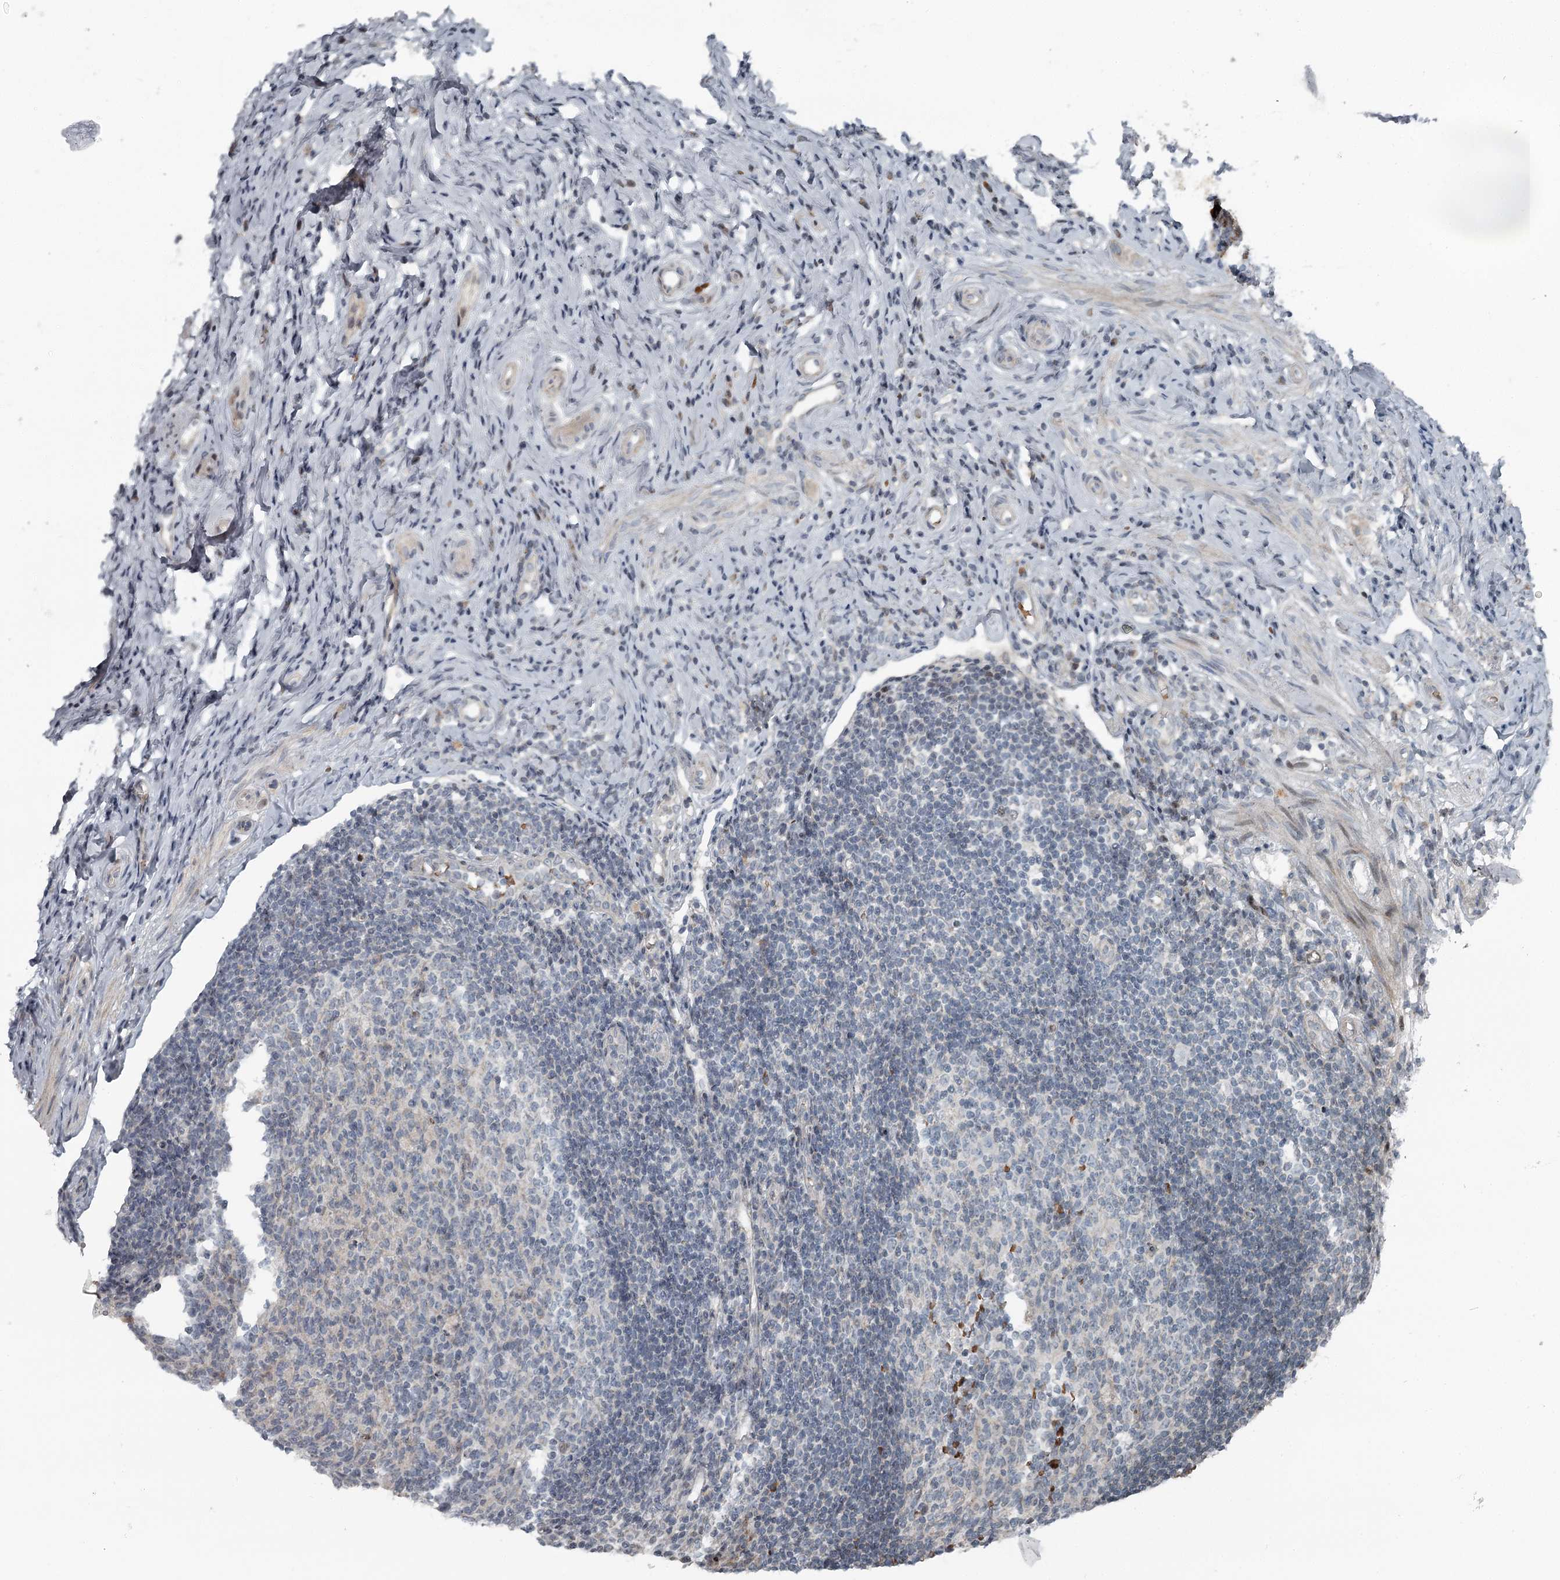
{"staining": {"intensity": "moderate", "quantity": ">75%", "location": "cytoplasmic/membranous"}, "tissue": "appendix", "cell_type": "Glandular cells", "image_type": "normal", "snomed": [{"axis": "morphology", "description": "Normal tissue, NOS"}, {"axis": "topography", "description": "Appendix"}], "caption": "Benign appendix shows moderate cytoplasmic/membranous staining in about >75% of glandular cells Using DAB (brown) and hematoxylin (blue) stains, captured at high magnification using brightfield microscopy..", "gene": "RASSF8", "patient": {"sex": "female", "age": 54}}